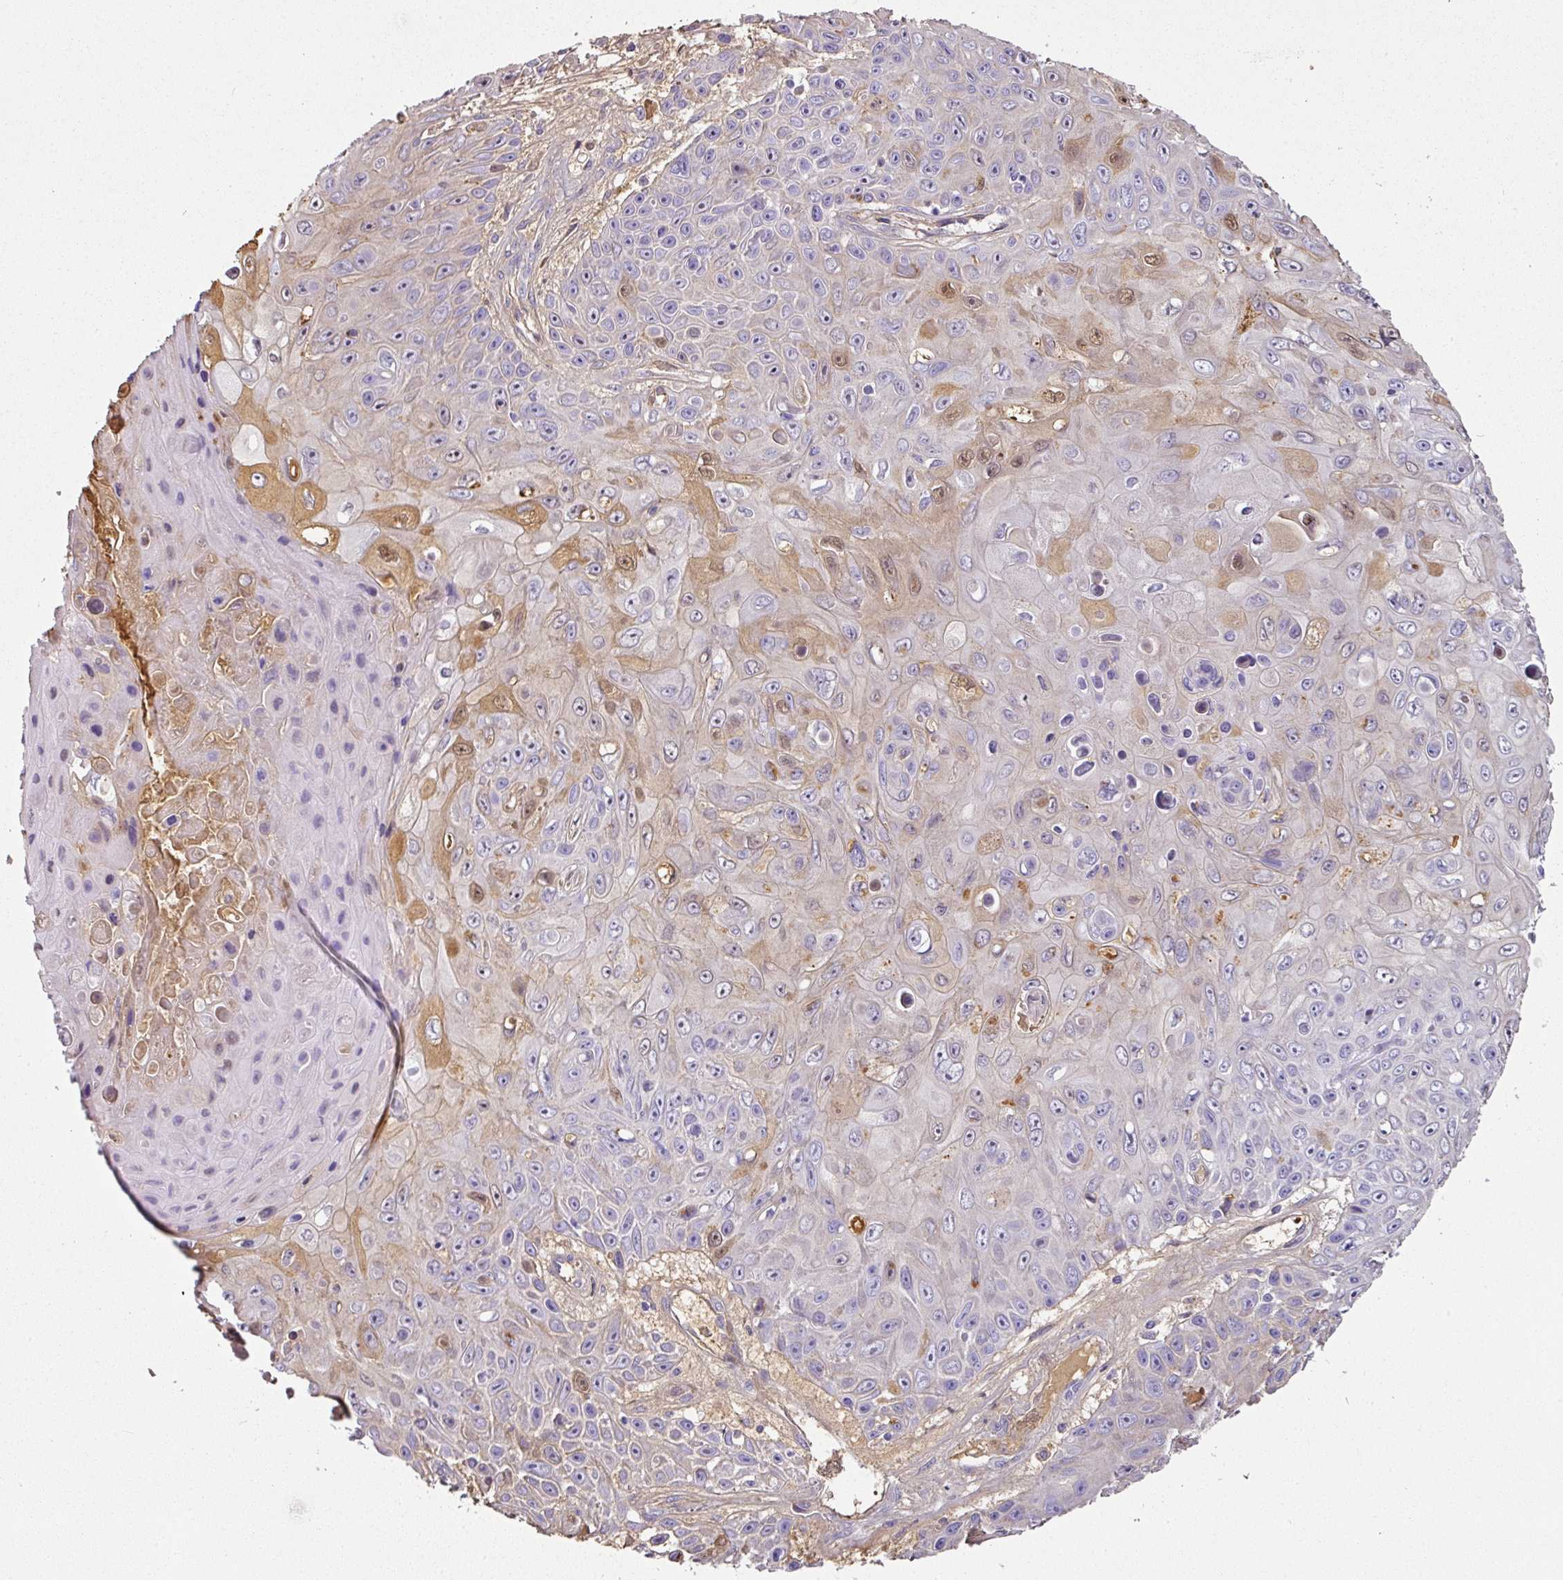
{"staining": {"intensity": "moderate", "quantity": "<25%", "location": "cytoplasmic/membranous,nuclear"}, "tissue": "skin cancer", "cell_type": "Tumor cells", "image_type": "cancer", "snomed": [{"axis": "morphology", "description": "Squamous cell carcinoma, NOS"}, {"axis": "topography", "description": "Skin"}], "caption": "The immunohistochemical stain labels moderate cytoplasmic/membranous and nuclear staining in tumor cells of skin cancer (squamous cell carcinoma) tissue. The protein of interest is shown in brown color, while the nuclei are stained blue.", "gene": "CCZ1", "patient": {"sex": "male", "age": 82}}